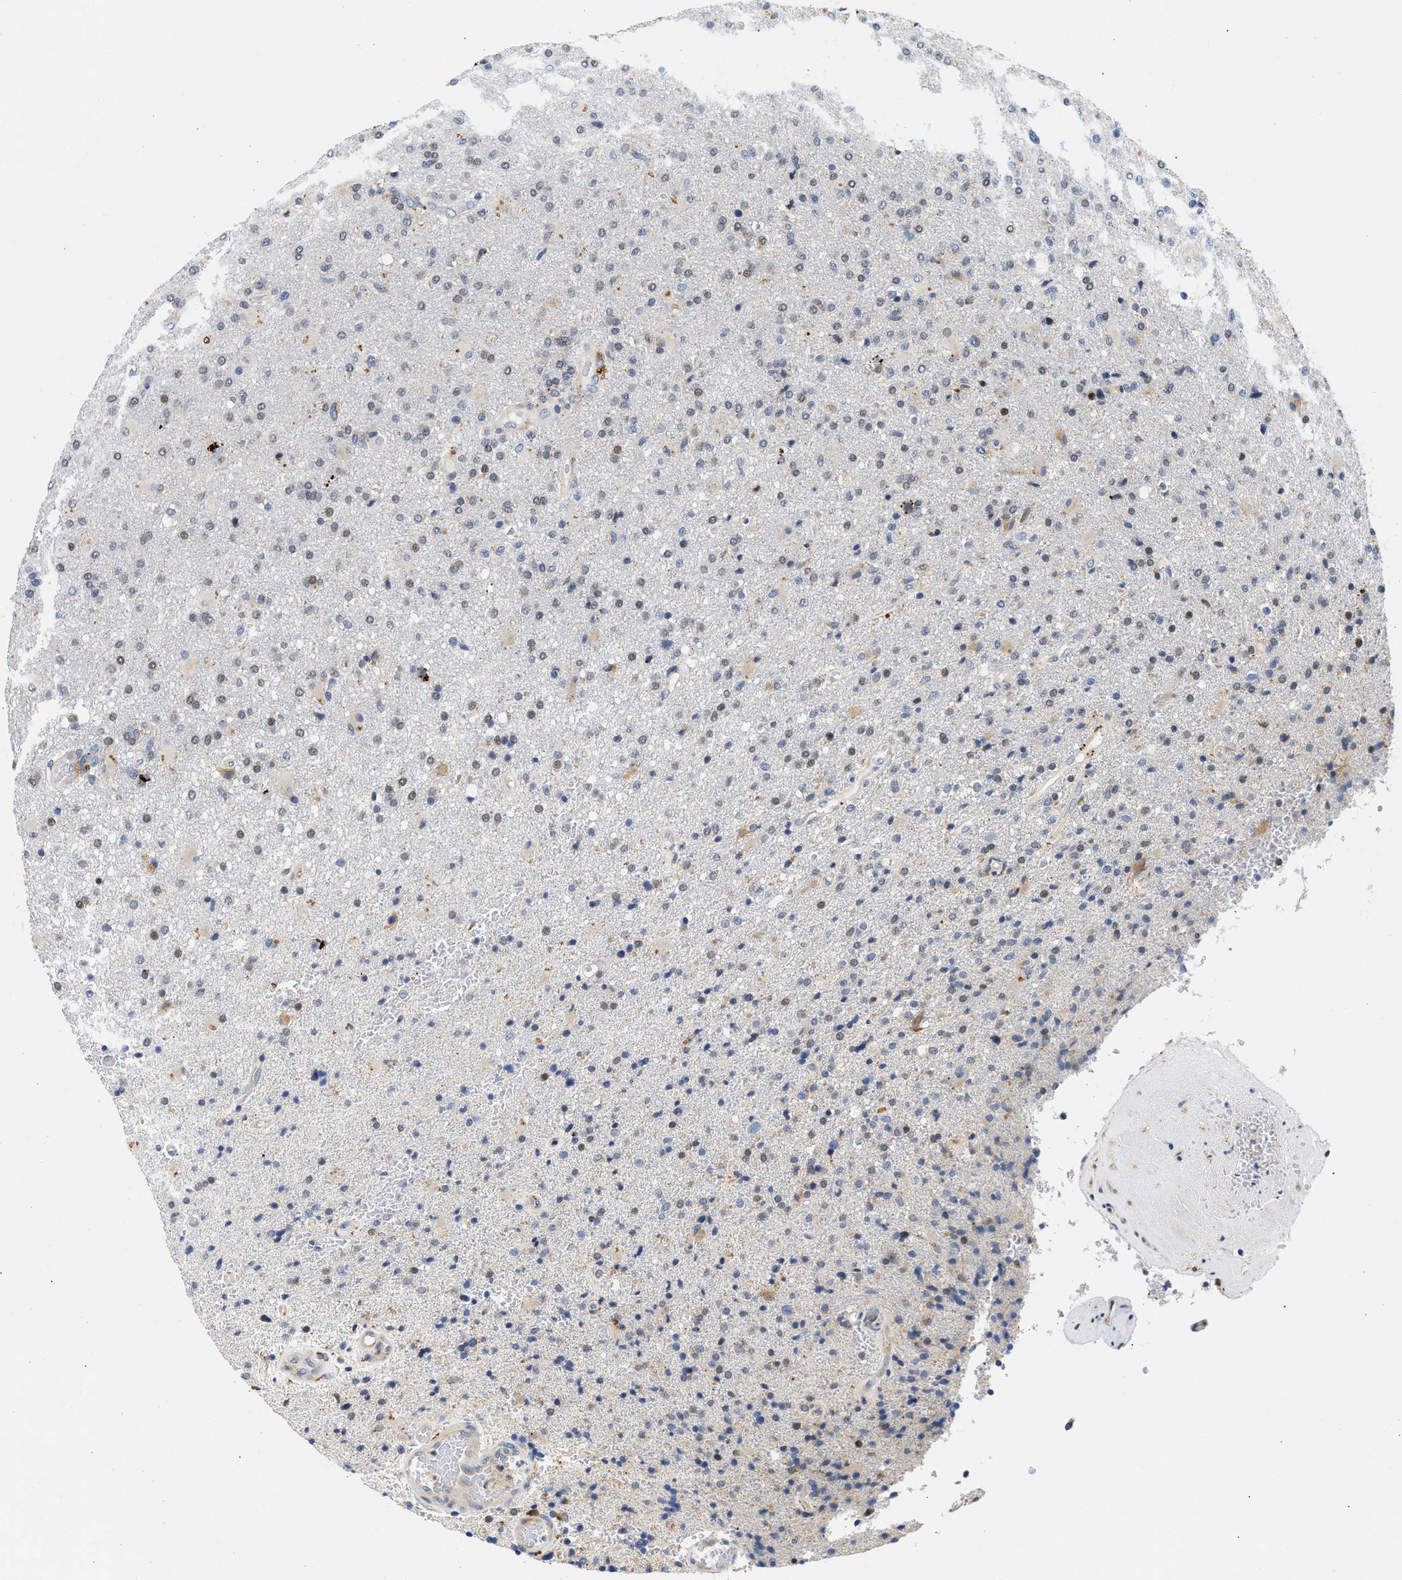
{"staining": {"intensity": "negative", "quantity": "none", "location": "none"}, "tissue": "glioma", "cell_type": "Tumor cells", "image_type": "cancer", "snomed": [{"axis": "morphology", "description": "Glioma, malignant, High grade"}, {"axis": "topography", "description": "Brain"}], "caption": "This is an immunohistochemistry image of malignant glioma (high-grade). There is no expression in tumor cells.", "gene": "PPM1L", "patient": {"sex": "male", "age": 72}}